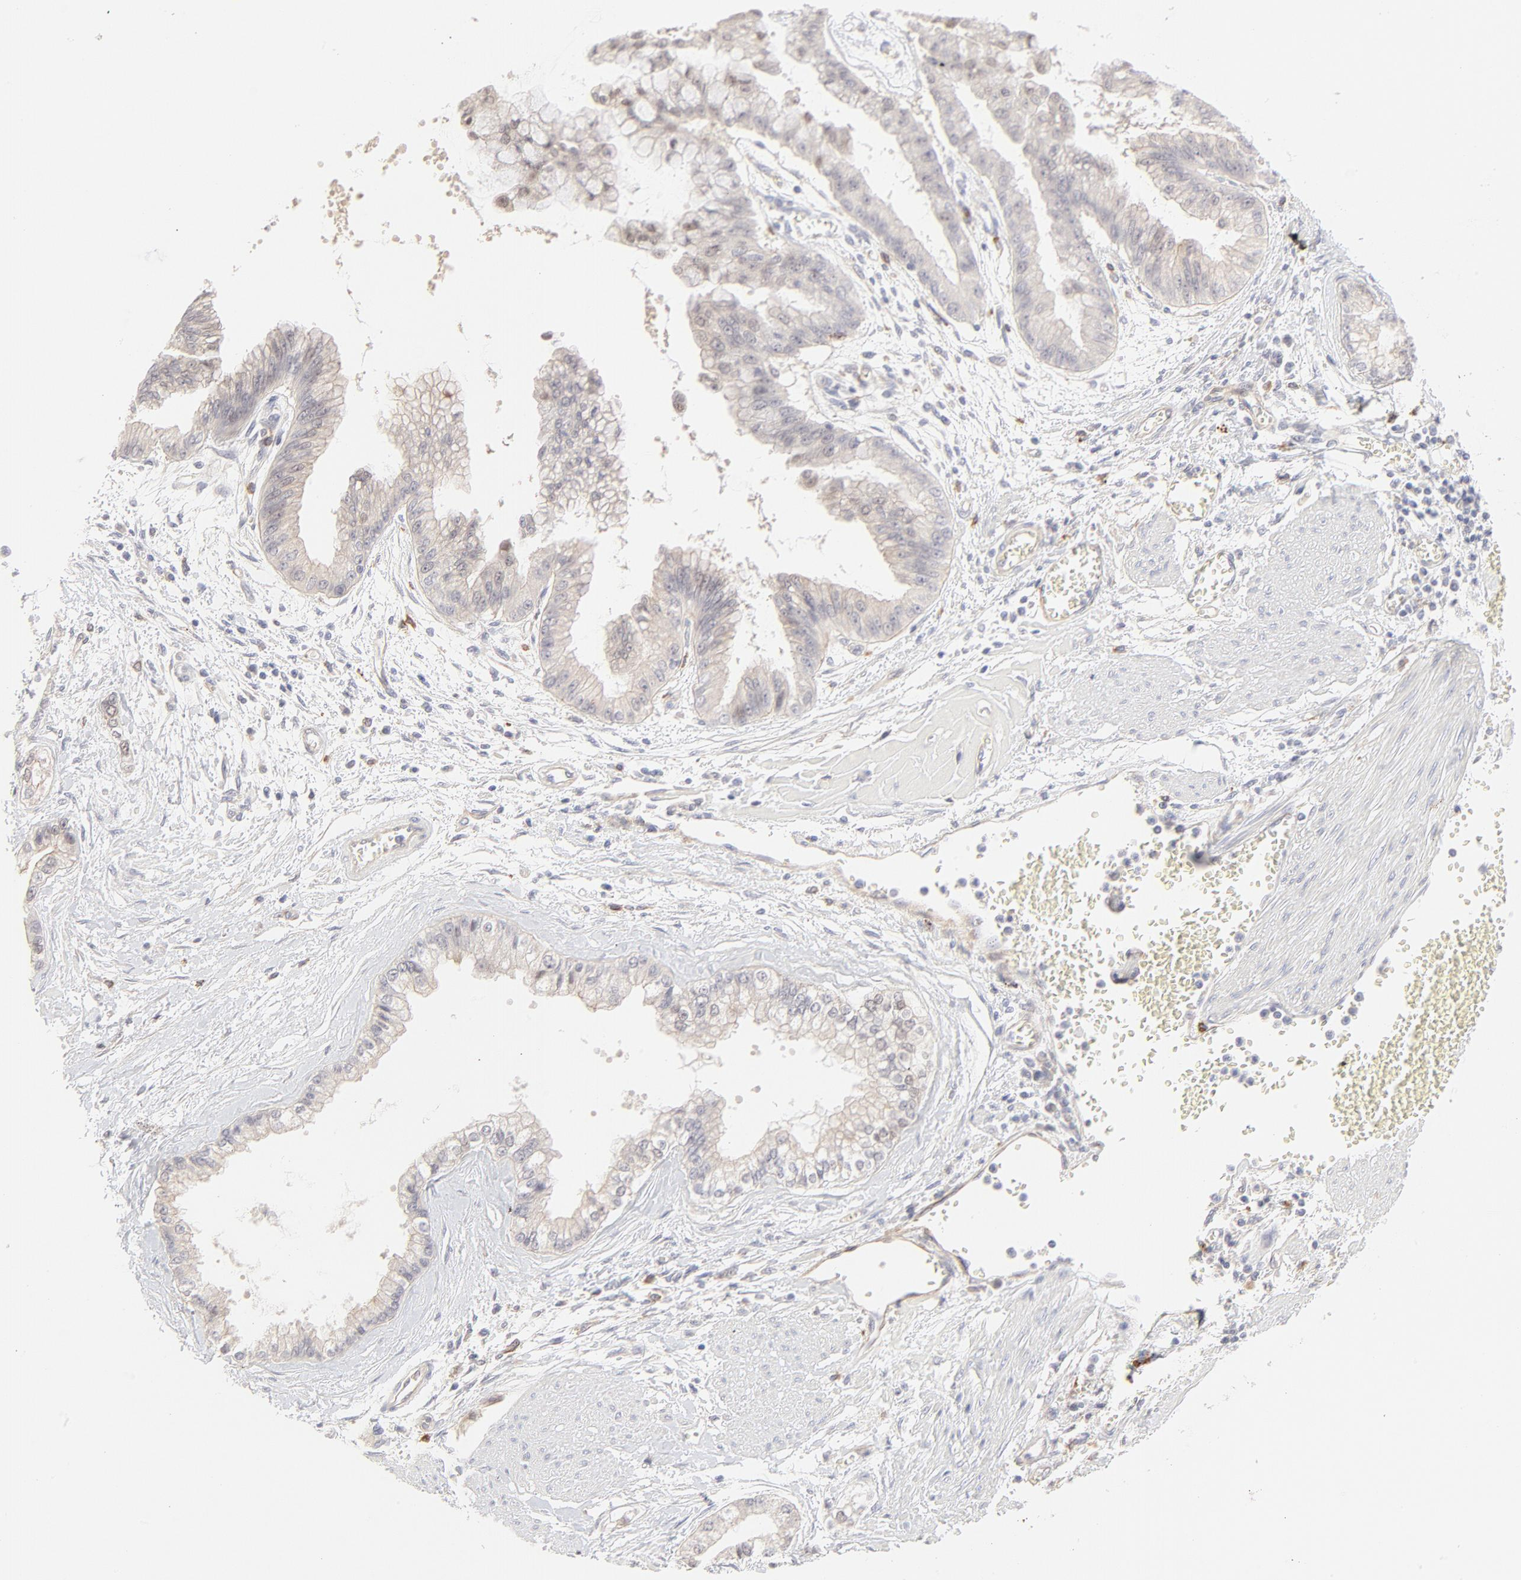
{"staining": {"intensity": "weak", "quantity": "<25%", "location": "nuclear"}, "tissue": "liver cancer", "cell_type": "Tumor cells", "image_type": "cancer", "snomed": [{"axis": "morphology", "description": "Cholangiocarcinoma"}, {"axis": "topography", "description": "Liver"}], "caption": "The micrograph shows no staining of tumor cells in cholangiocarcinoma (liver). (DAB IHC visualized using brightfield microscopy, high magnification).", "gene": "ELF3", "patient": {"sex": "female", "age": 79}}